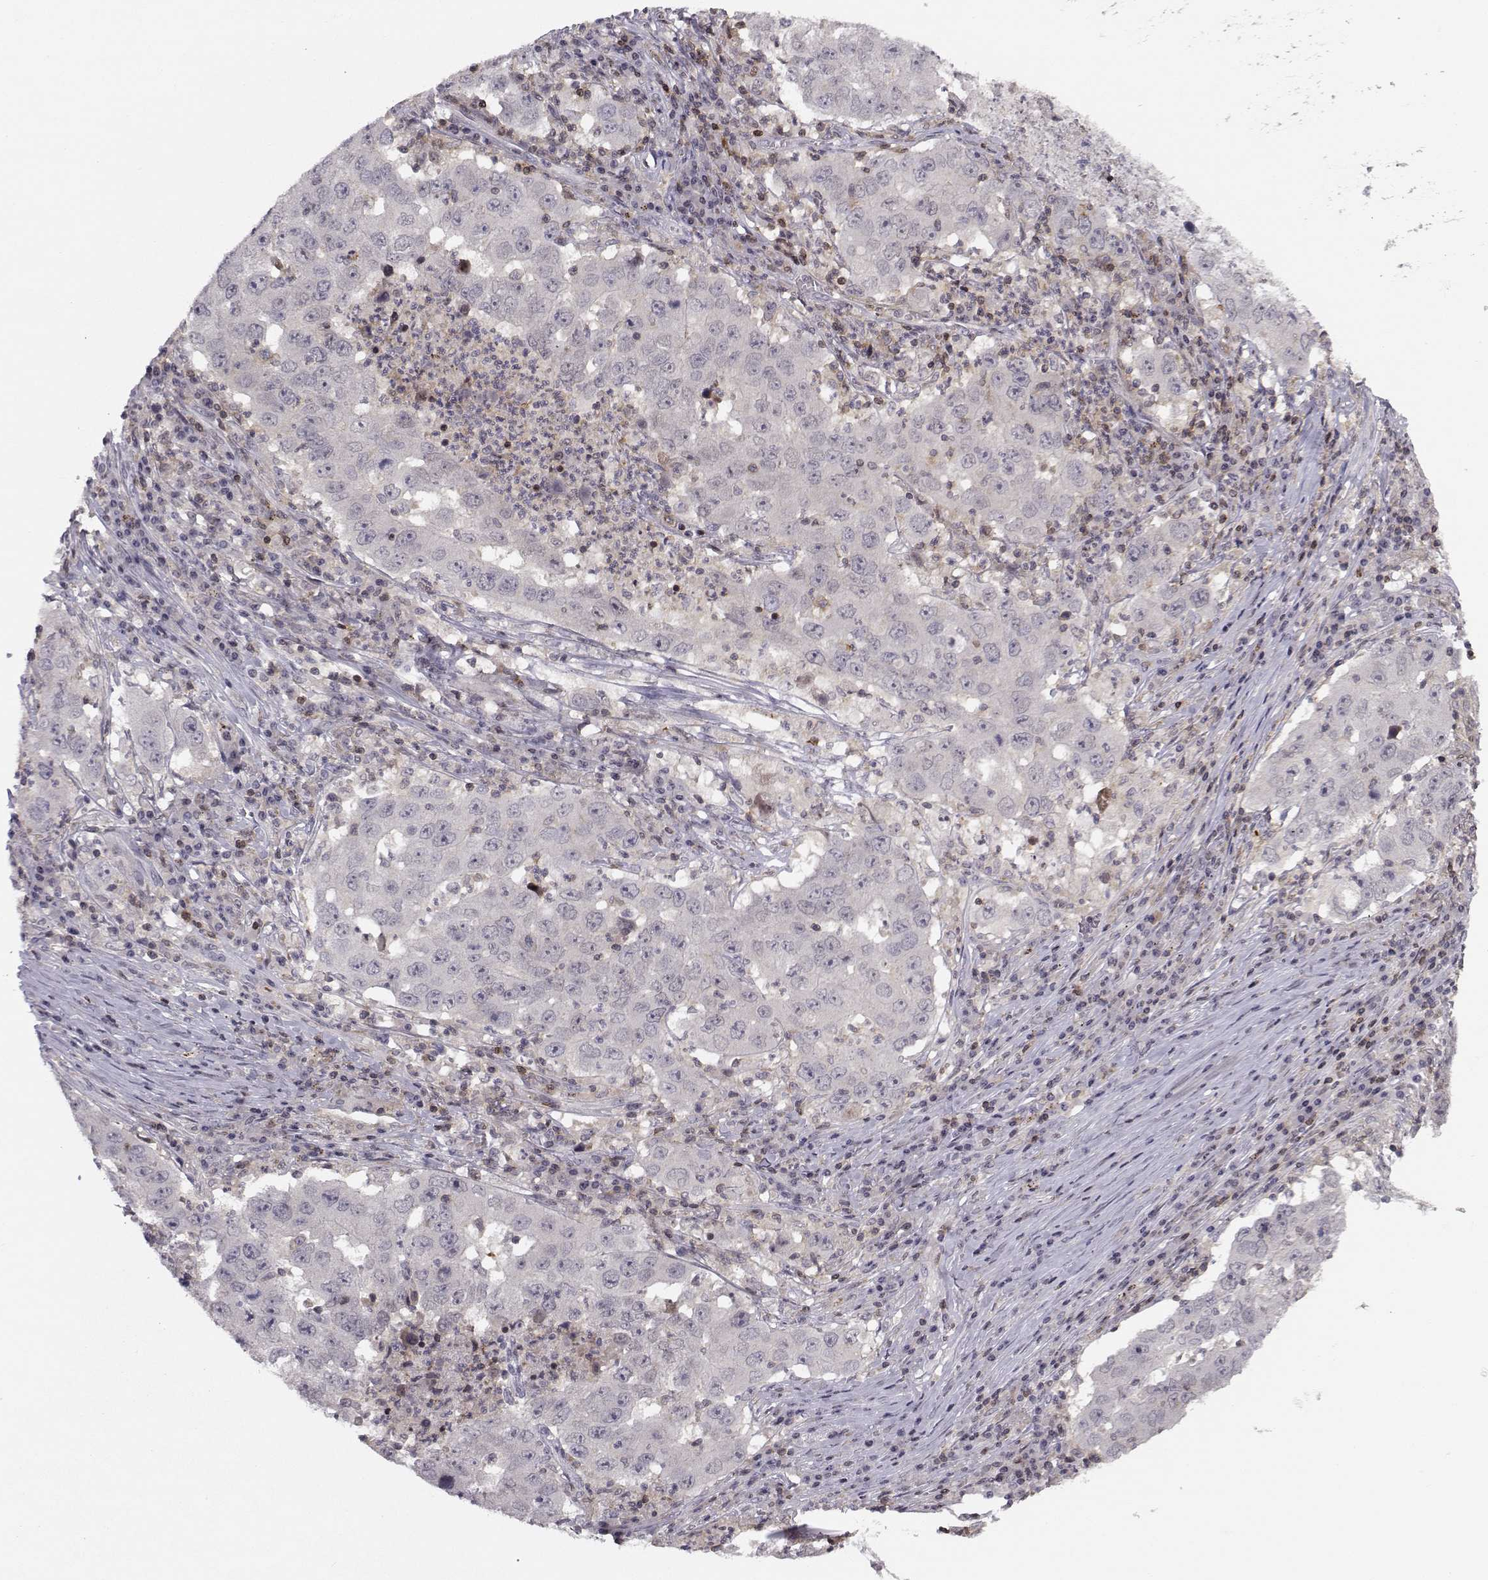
{"staining": {"intensity": "negative", "quantity": "none", "location": "none"}, "tissue": "lung cancer", "cell_type": "Tumor cells", "image_type": "cancer", "snomed": [{"axis": "morphology", "description": "Adenocarcinoma, NOS"}, {"axis": "topography", "description": "Lung"}], "caption": "IHC image of adenocarcinoma (lung) stained for a protein (brown), which reveals no positivity in tumor cells.", "gene": "PCP4L1", "patient": {"sex": "male", "age": 73}}